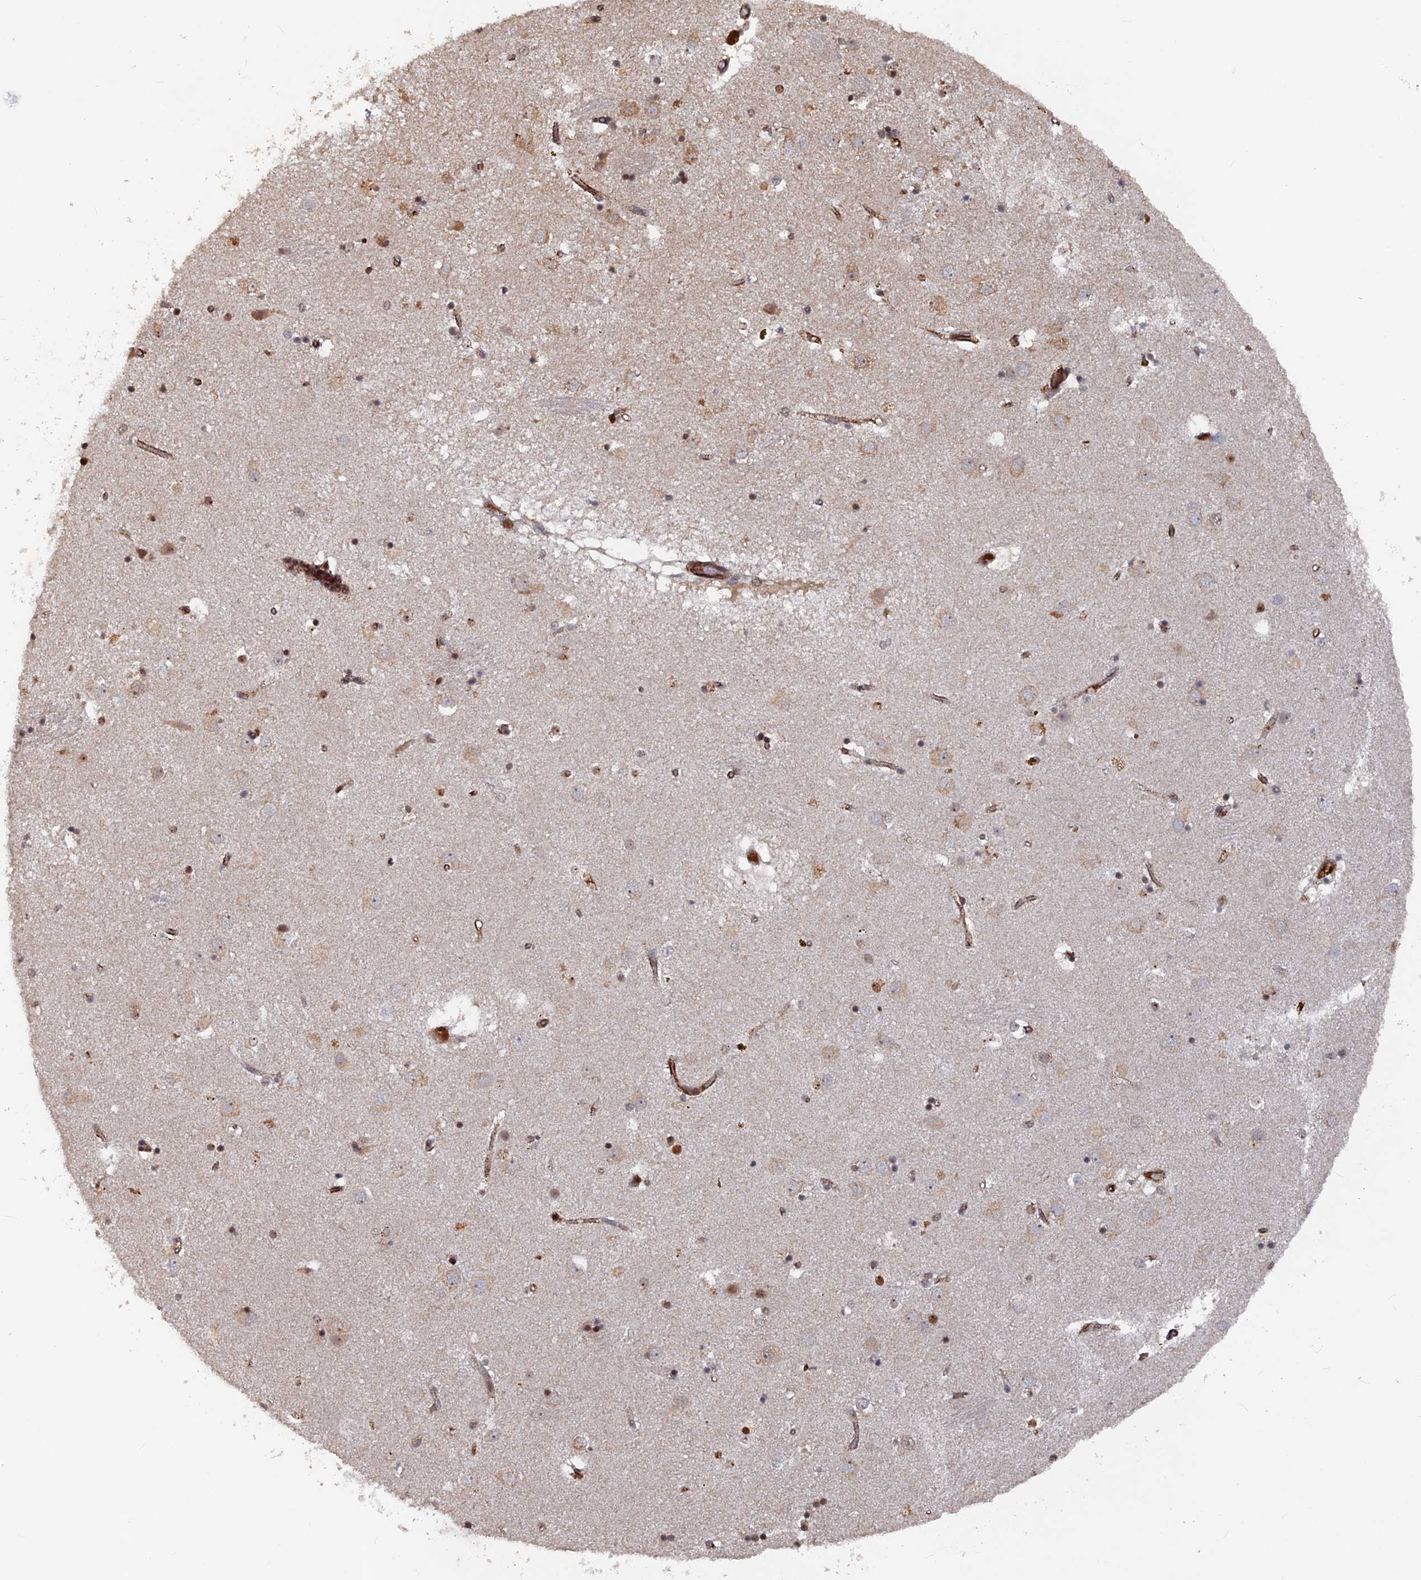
{"staining": {"intensity": "moderate", "quantity": "<25%", "location": "nuclear"}, "tissue": "caudate", "cell_type": "Glial cells", "image_type": "normal", "snomed": [{"axis": "morphology", "description": "Normal tissue, NOS"}, {"axis": "topography", "description": "Lateral ventricle wall"}], "caption": "Protein analysis of benign caudate shows moderate nuclear positivity in approximately <25% of glial cells.", "gene": "SH3D21", "patient": {"sex": "male", "age": 70}}